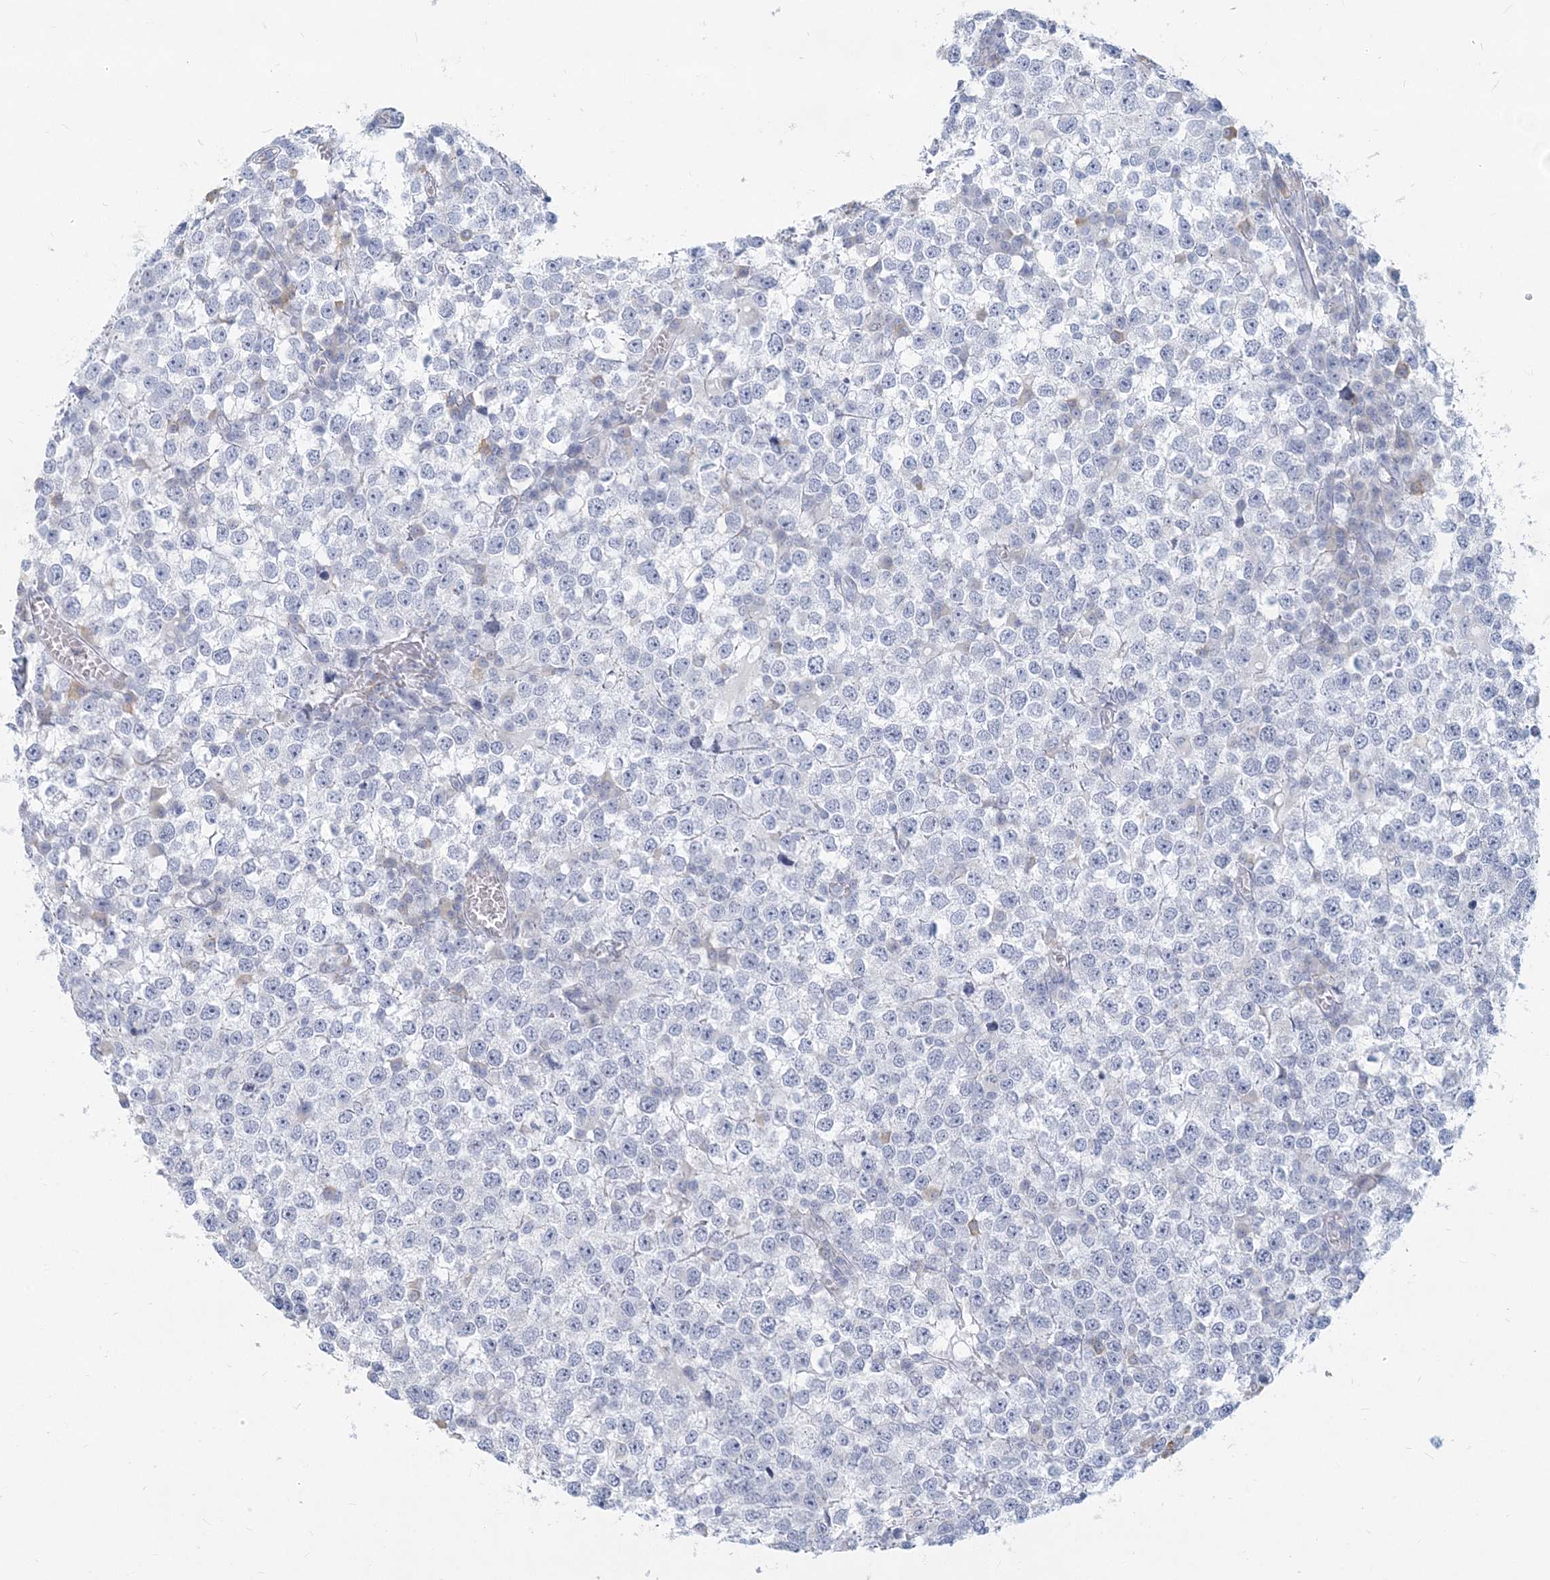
{"staining": {"intensity": "negative", "quantity": "none", "location": "none"}, "tissue": "testis cancer", "cell_type": "Tumor cells", "image_type": "cancer", "snomed": [{"axis": "morphology", "description": "Seminoma, NOS"}, {"axis": "topography", "description": "Testis"}], "caption": "High magnification brightfield microscopy of testis cancer (seminoma) stained with DAB (3,3'-diaminobenzidine) (brown) and counterstained with hematoxylin (blue): tumor cells show no significant expression. (DAB (3,3'-diaminobenzidine) immunohistochemistry (IHC) visualized using brightfield microscopy, high magnification).", "gene": "CSN1S1", "patient": {"sex": "male", "age": 65}}